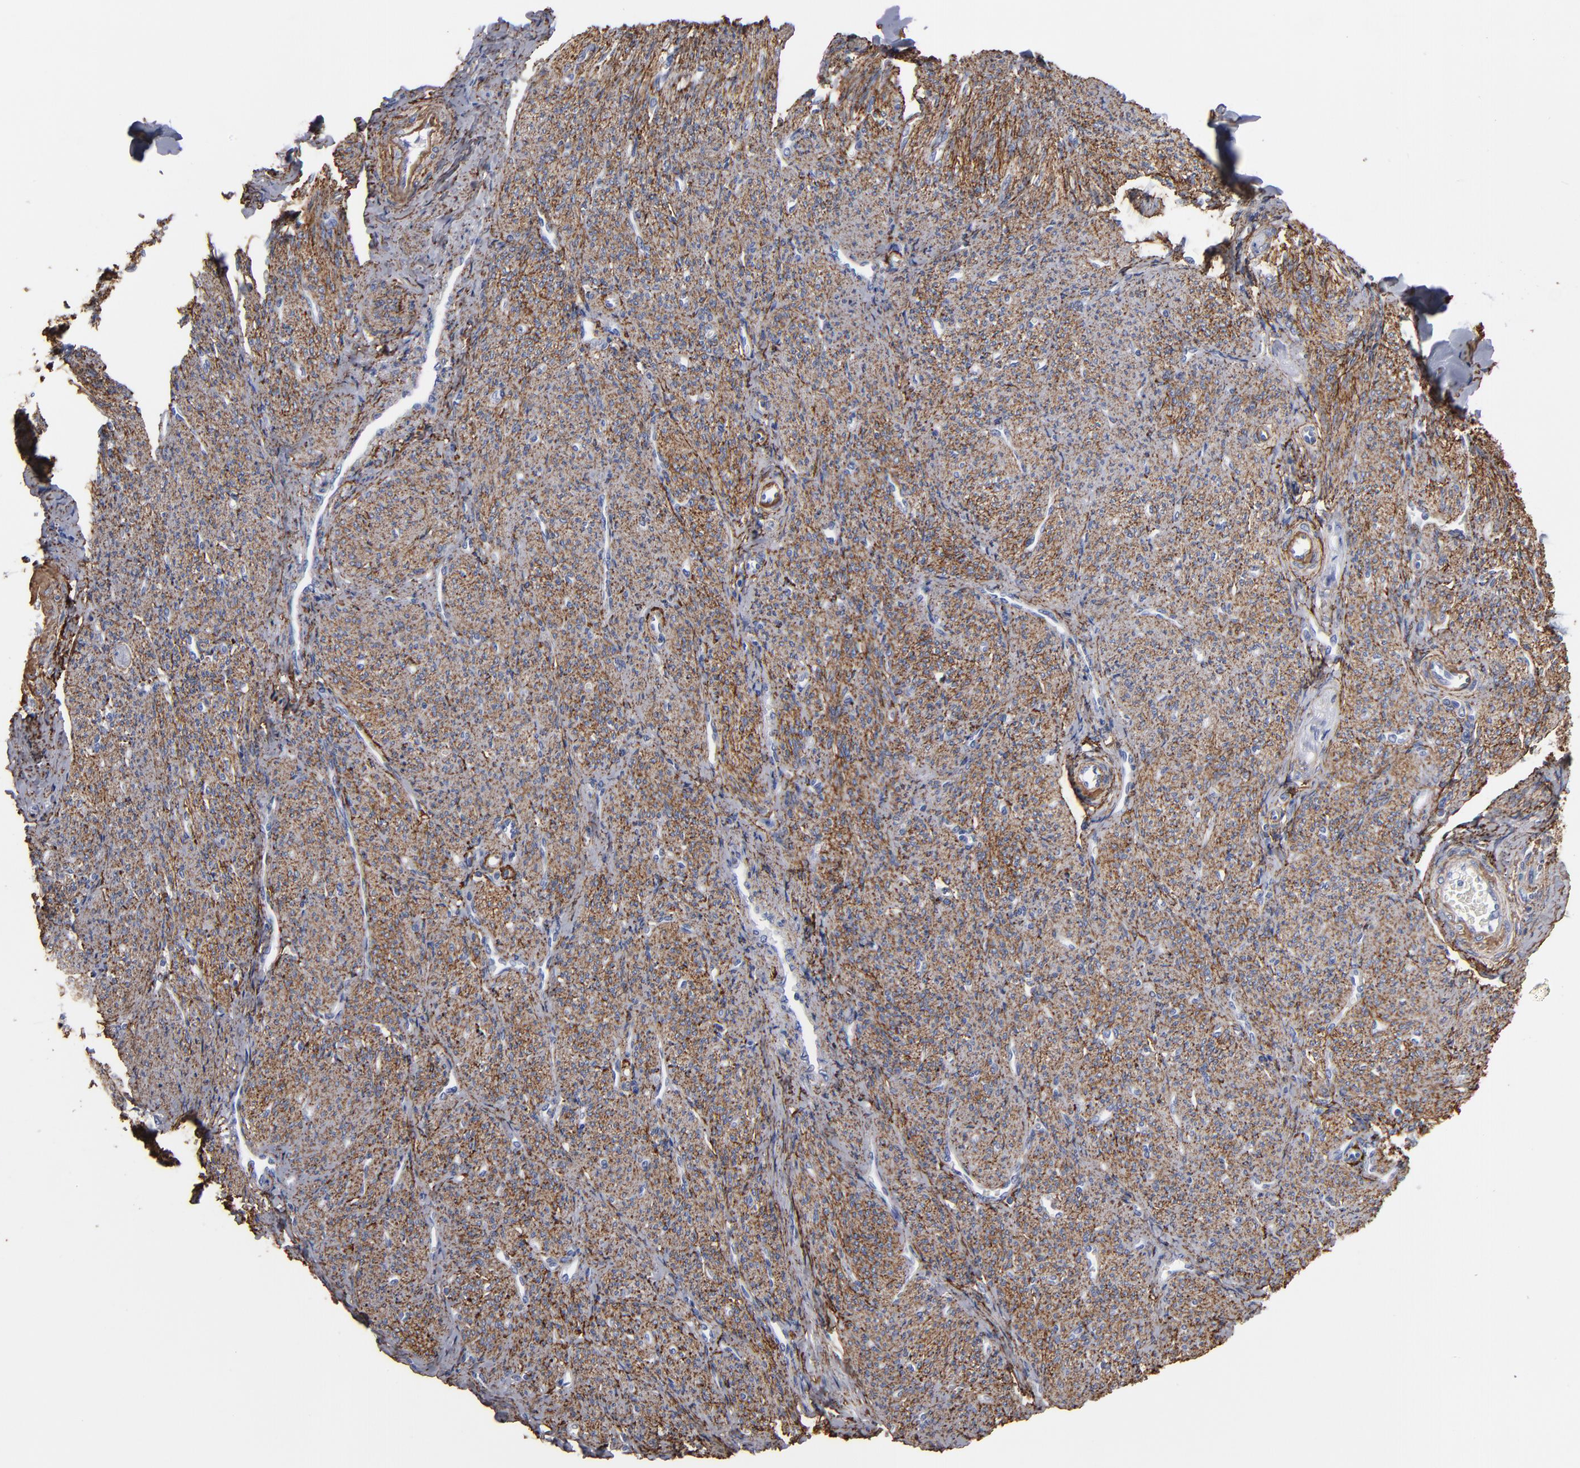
{"staining": {"intensity": "moderate", "quantity": ">75%", "location": "cytoplasmic/membranous"}, "tissue": "smooth muscle", "cell_type": "Smooth muscle cells", "image_type": "normal", "snomed": [{"axis": "morphology", "description": "Normal tissue, NOS"}, {"axis": "topography", "description": "Smooth muscle"}], "caption": "Protein analysis of benign smooth muscle displays moderate cytoplasmic/membranous staining in approximately >75% of smooth muscle cells. Ihc stains the protein of interest in brown and the nuclei are stained blue.", "gene": "EMILIN1", "patient": {"sex": "female", "age": 65}}